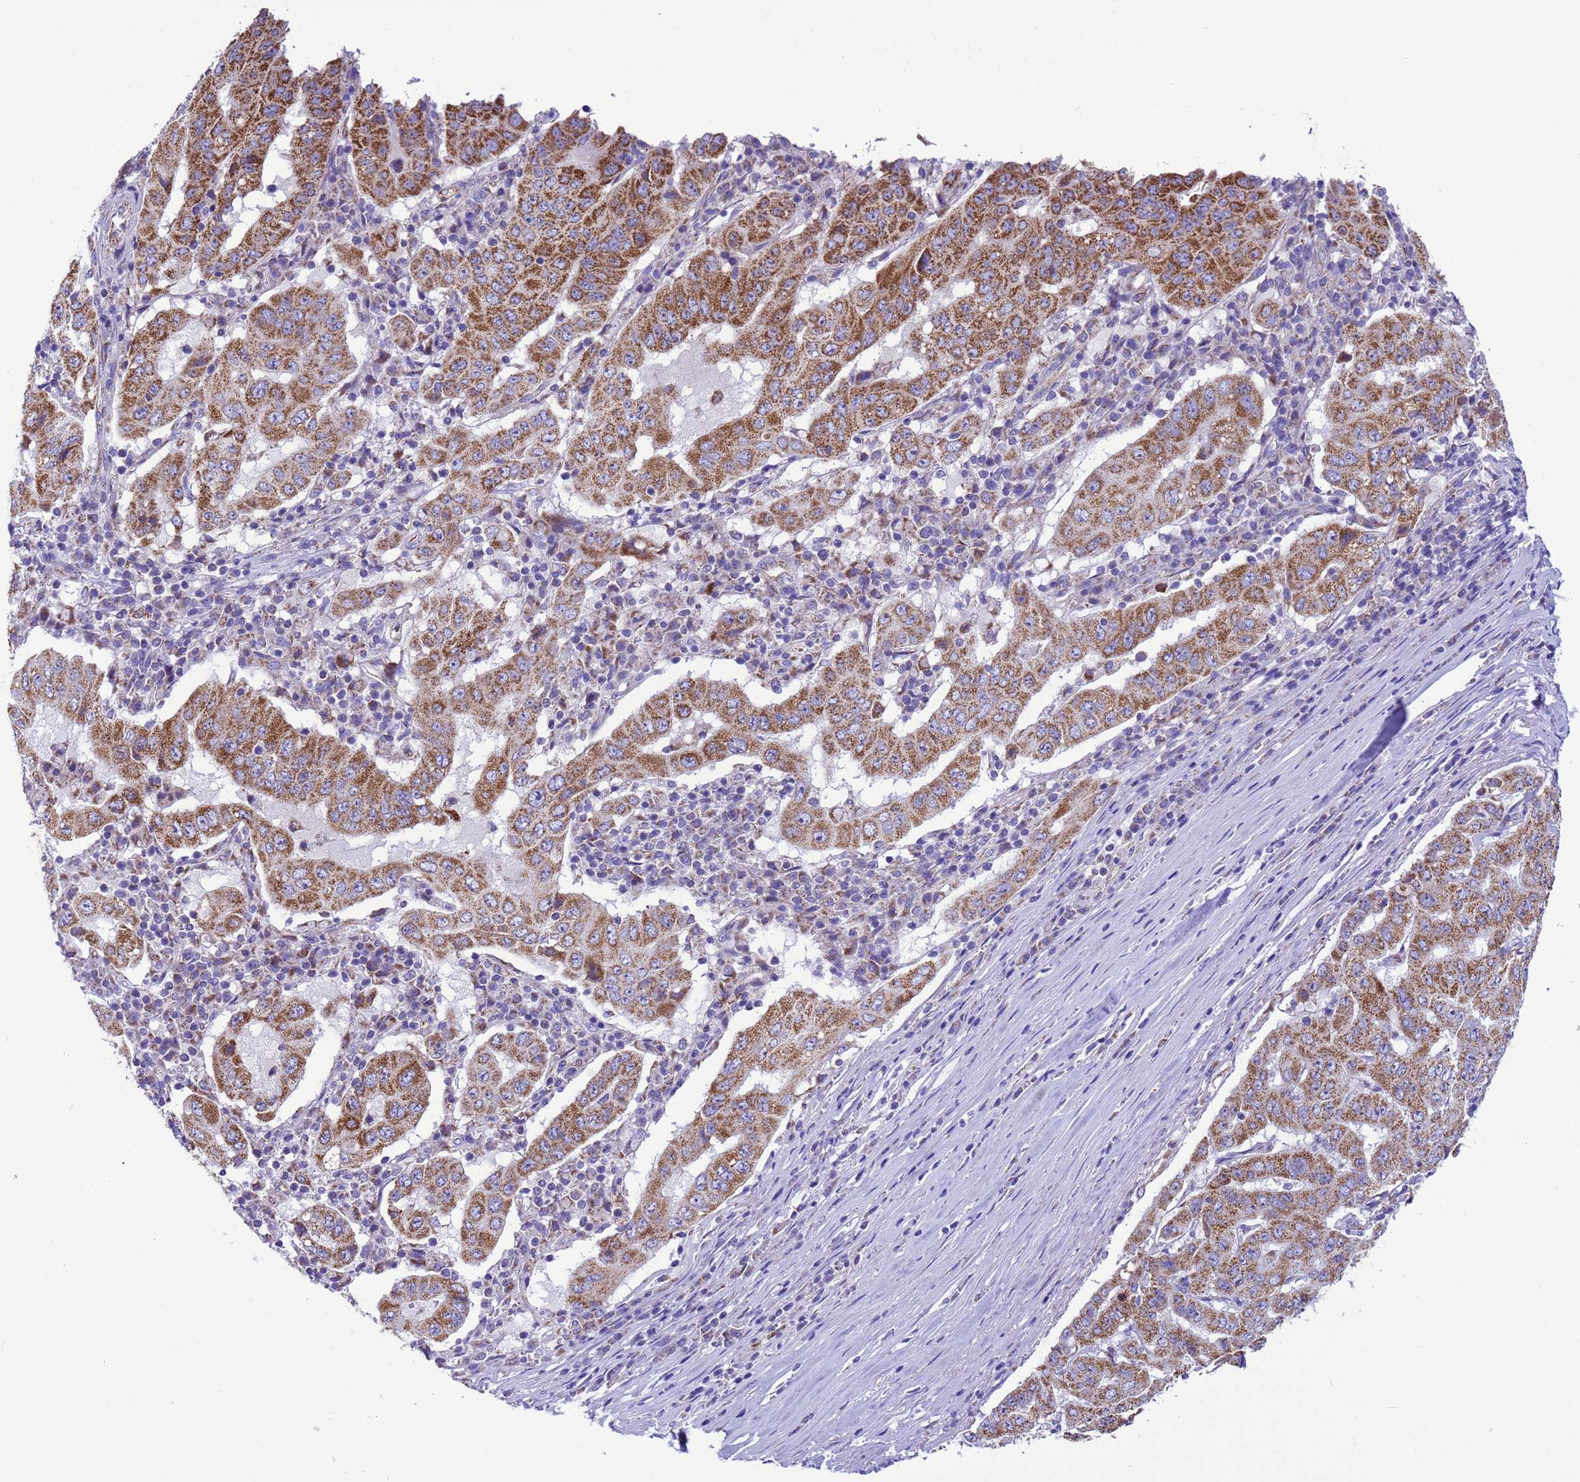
{"staining": {"intensity": "moderate", "quantity": ">75%", "location": "cytoplasmic/membranous"}, "tissue": "pancreatic cancer", "cell_type": "Tumor cells", "image_type": "cancer", "snomed": [{"axis": "morphology", "description": "Adenocarcinoma, NOS"}, {"axis": "topography", "description": "Pancreas"}], "caption": "Immunohistochemical staining of human adenocarcinoma (pancreatic) reveals moderate cytoplasmic/membranous protein staining in about >75% of tumor cells.", "gene": "CCDC191", "patient": {"sex": "male", "age": 63}}